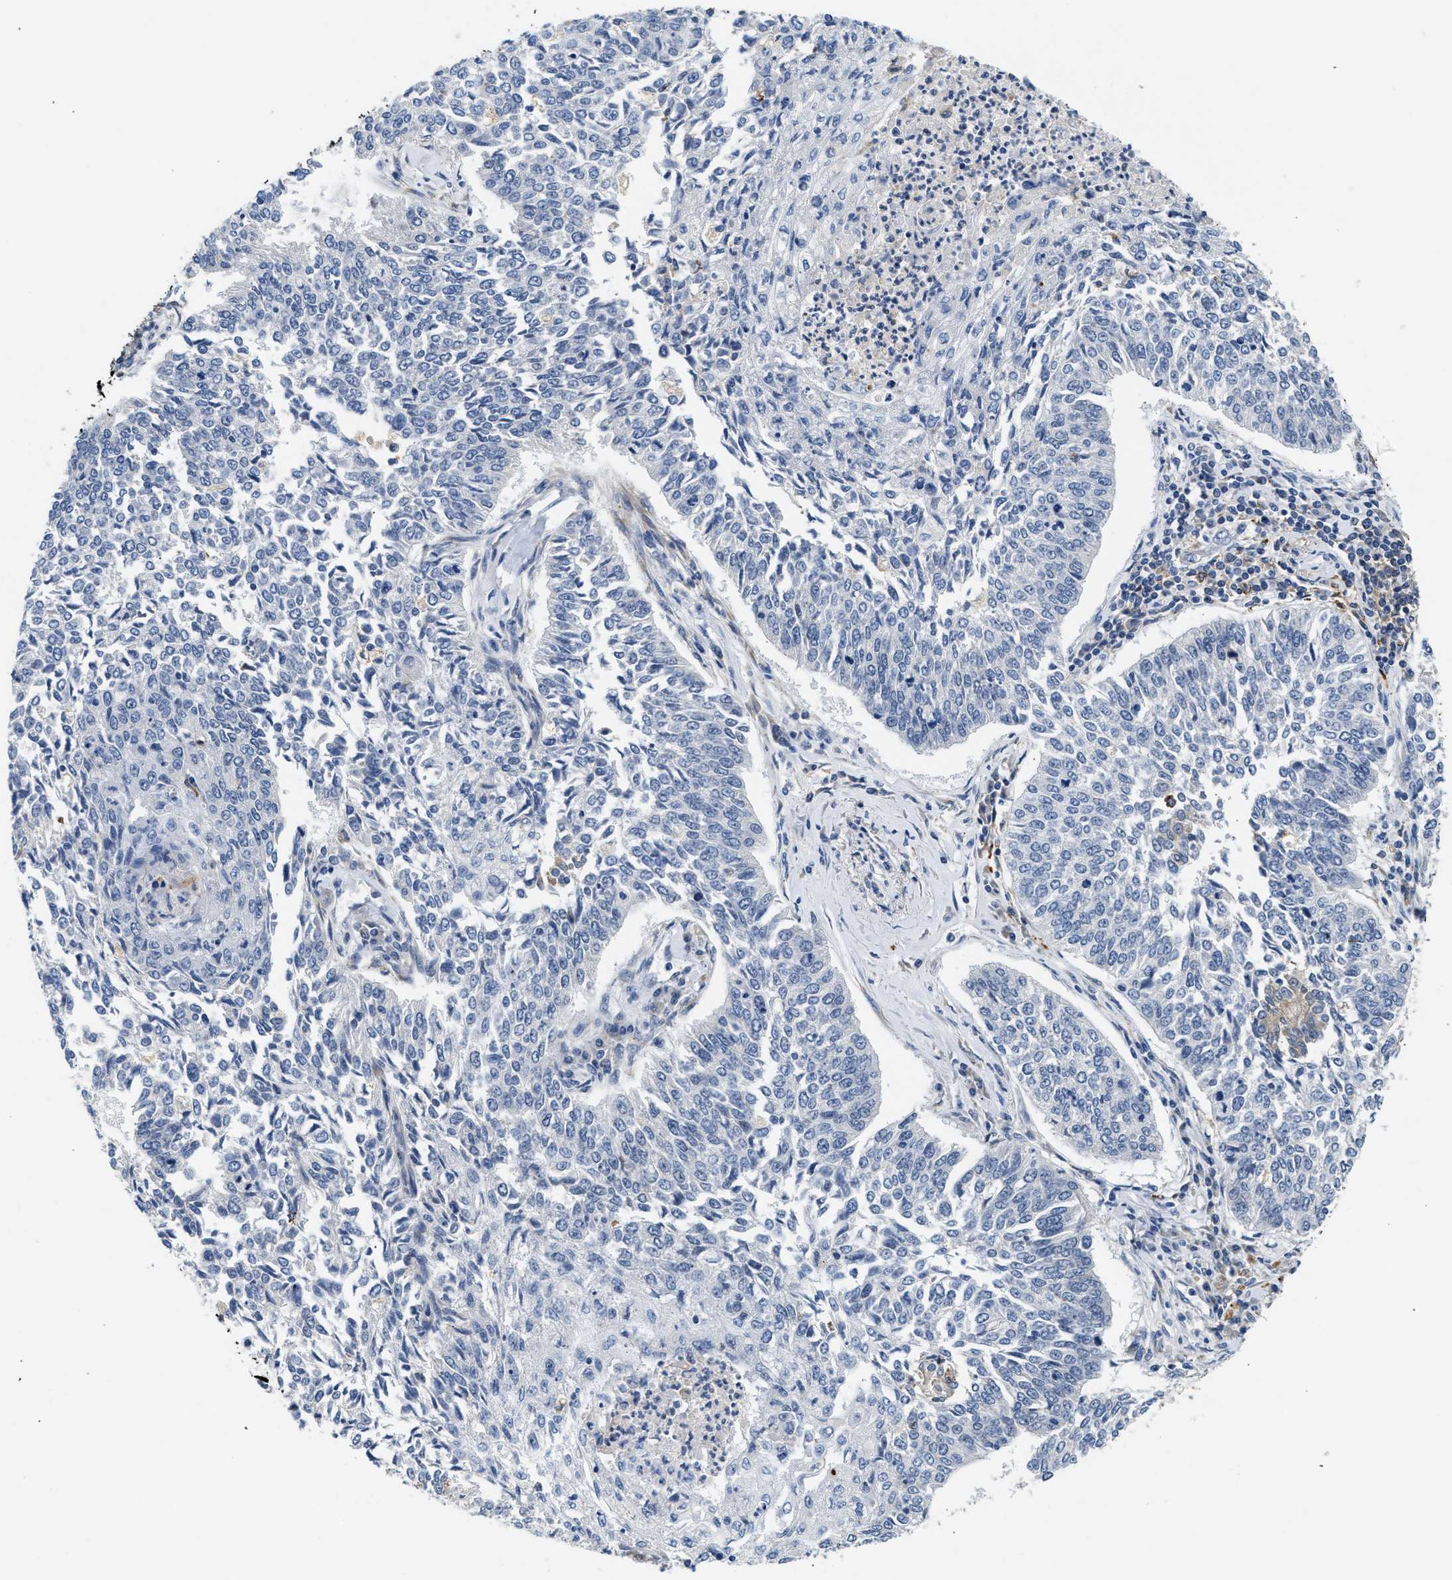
{"staining": {"intensity": "negative", "quantity": "none", "location": "none"}, "tissue": "lung cancer", "cell_type": "Tumor cells", "image_type": "cancer", "snomed": [{"axis": "morphology", "description": "Normal tissue, NOS"}, {"axis": "morphology", "description": "Squamous cell carcinoma, NOS"}, {"axis": "topography", "description": "Cartilage tissue"}, {"axis": "topography", "description": "Bronchus"}, {"axis": "topography", "description": "Lung"}], "caption": "Immunohistochemistry of human lung cancer reveals no staining in tumor cells. The staining is performed using DAB (3,3'-diaminobenzidine) brown chromogen with nuclei counter-stained in using hematoxylin.", "gene": "PPM1L", "patient": {"sex": "female", "age": 49}}